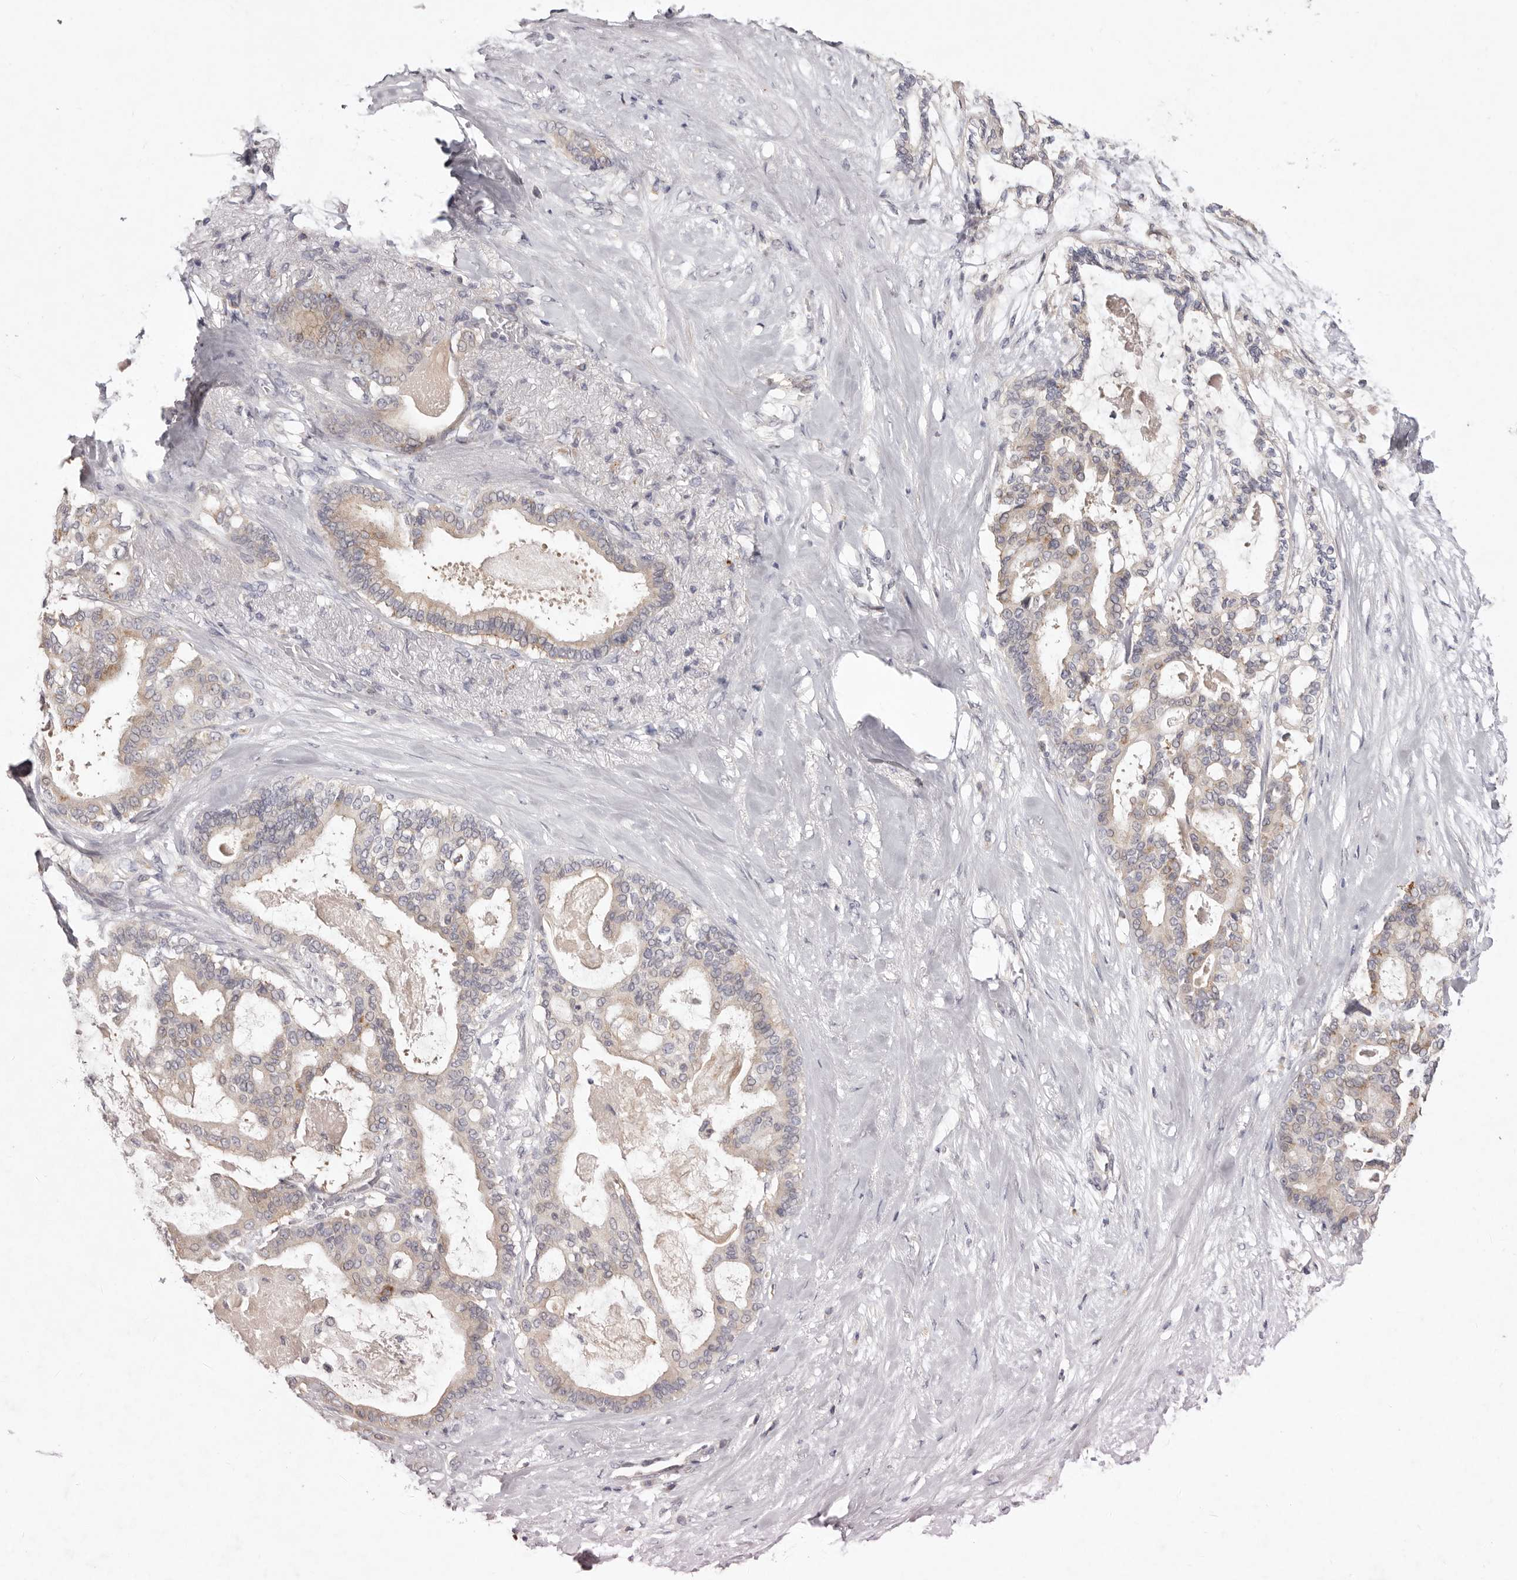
{"staining": {"intensity": "weak", "quantity": ">75%", "location": "cytoplasmic/membranous"}, "tissue": "pancreatic cancer", "cell_type": "Tumor cells", "image_type": "cancer", "snomed": [{"axis": "morphology", "description": "Adenocarcinoma, NOS"}, {"axis": "topography", "description": "Pancreas"}], "caption": "Immunohistochemistry staining of pancreatic cancer (adenocarcinoma), which exhibits low levels of weak cytoplasmic/membranous staining in about >75% of tumor cells indicating weak cytoplasmic/membranous protein staining. The staining was performed using DAB (3,3'-diaminobenzidine) (brown) for protein detection and nuclei were counterstained in hematoxylin (blue).", "gene": "GARNL3", "patient": {"sex": "male", "age": 63}}